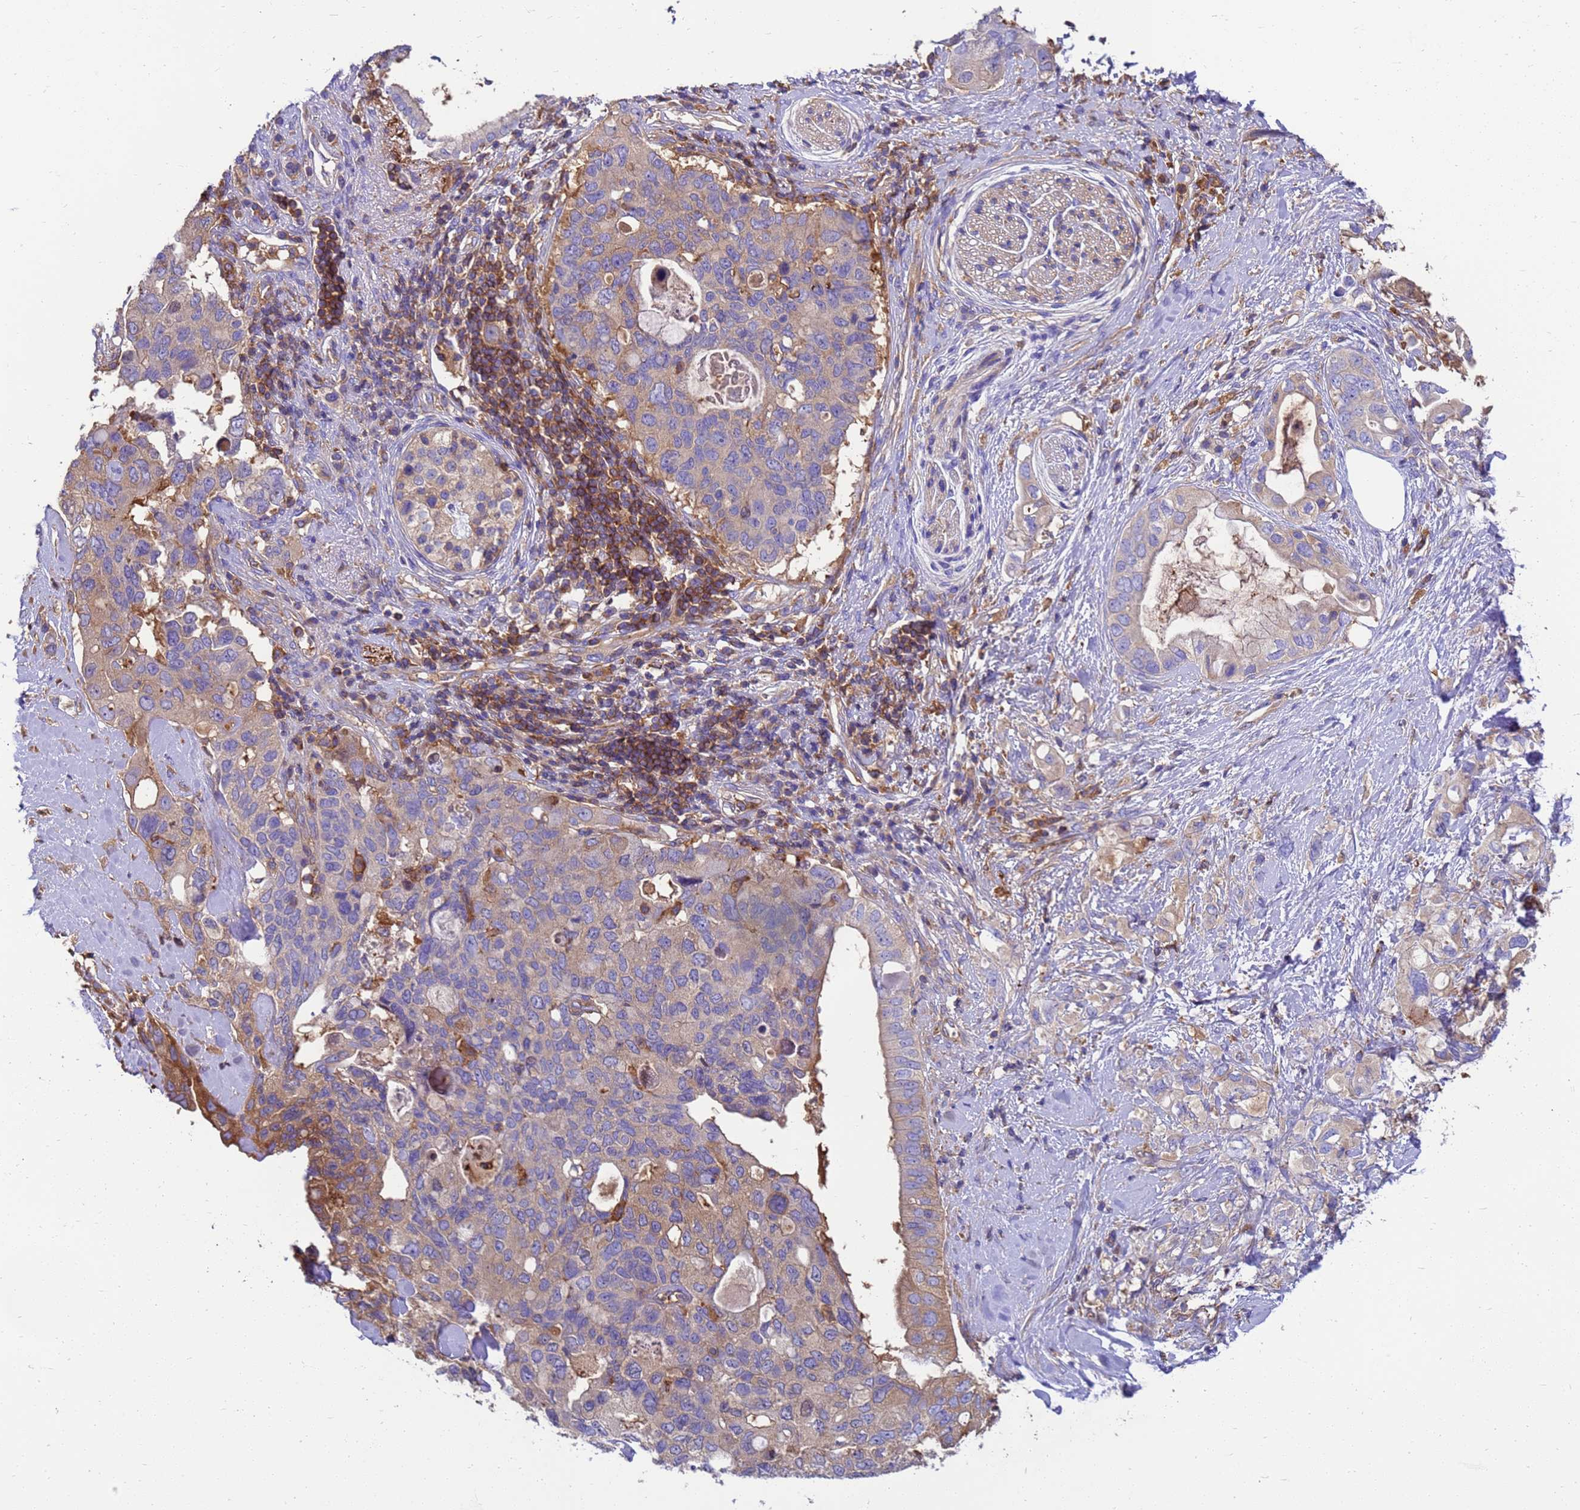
{"staining": {"intensity": "moderate", "quantity": "<25%", "location": "cytoplasmic/membranous"}, "tissue": "pancreatic cancer", "cell_type": "Tumor cells", "image_type": "cancer", "snomed": [{"axis": "morphology", "description": "Adenocarcinoma, NOS"}, {"axis": "topography", "description": "Pancreas"}], "caption": "Immunohistochemistry (IHC) micrograph of human adenocarcinoma (pancreatic) stained for a protein (brown), which exhibits low levels of moderate cytoplasmic/membranous staining in about <25% of tumor cells.", "gene": "ZNF235", "patient": {"sex": "female", "age": 56}}